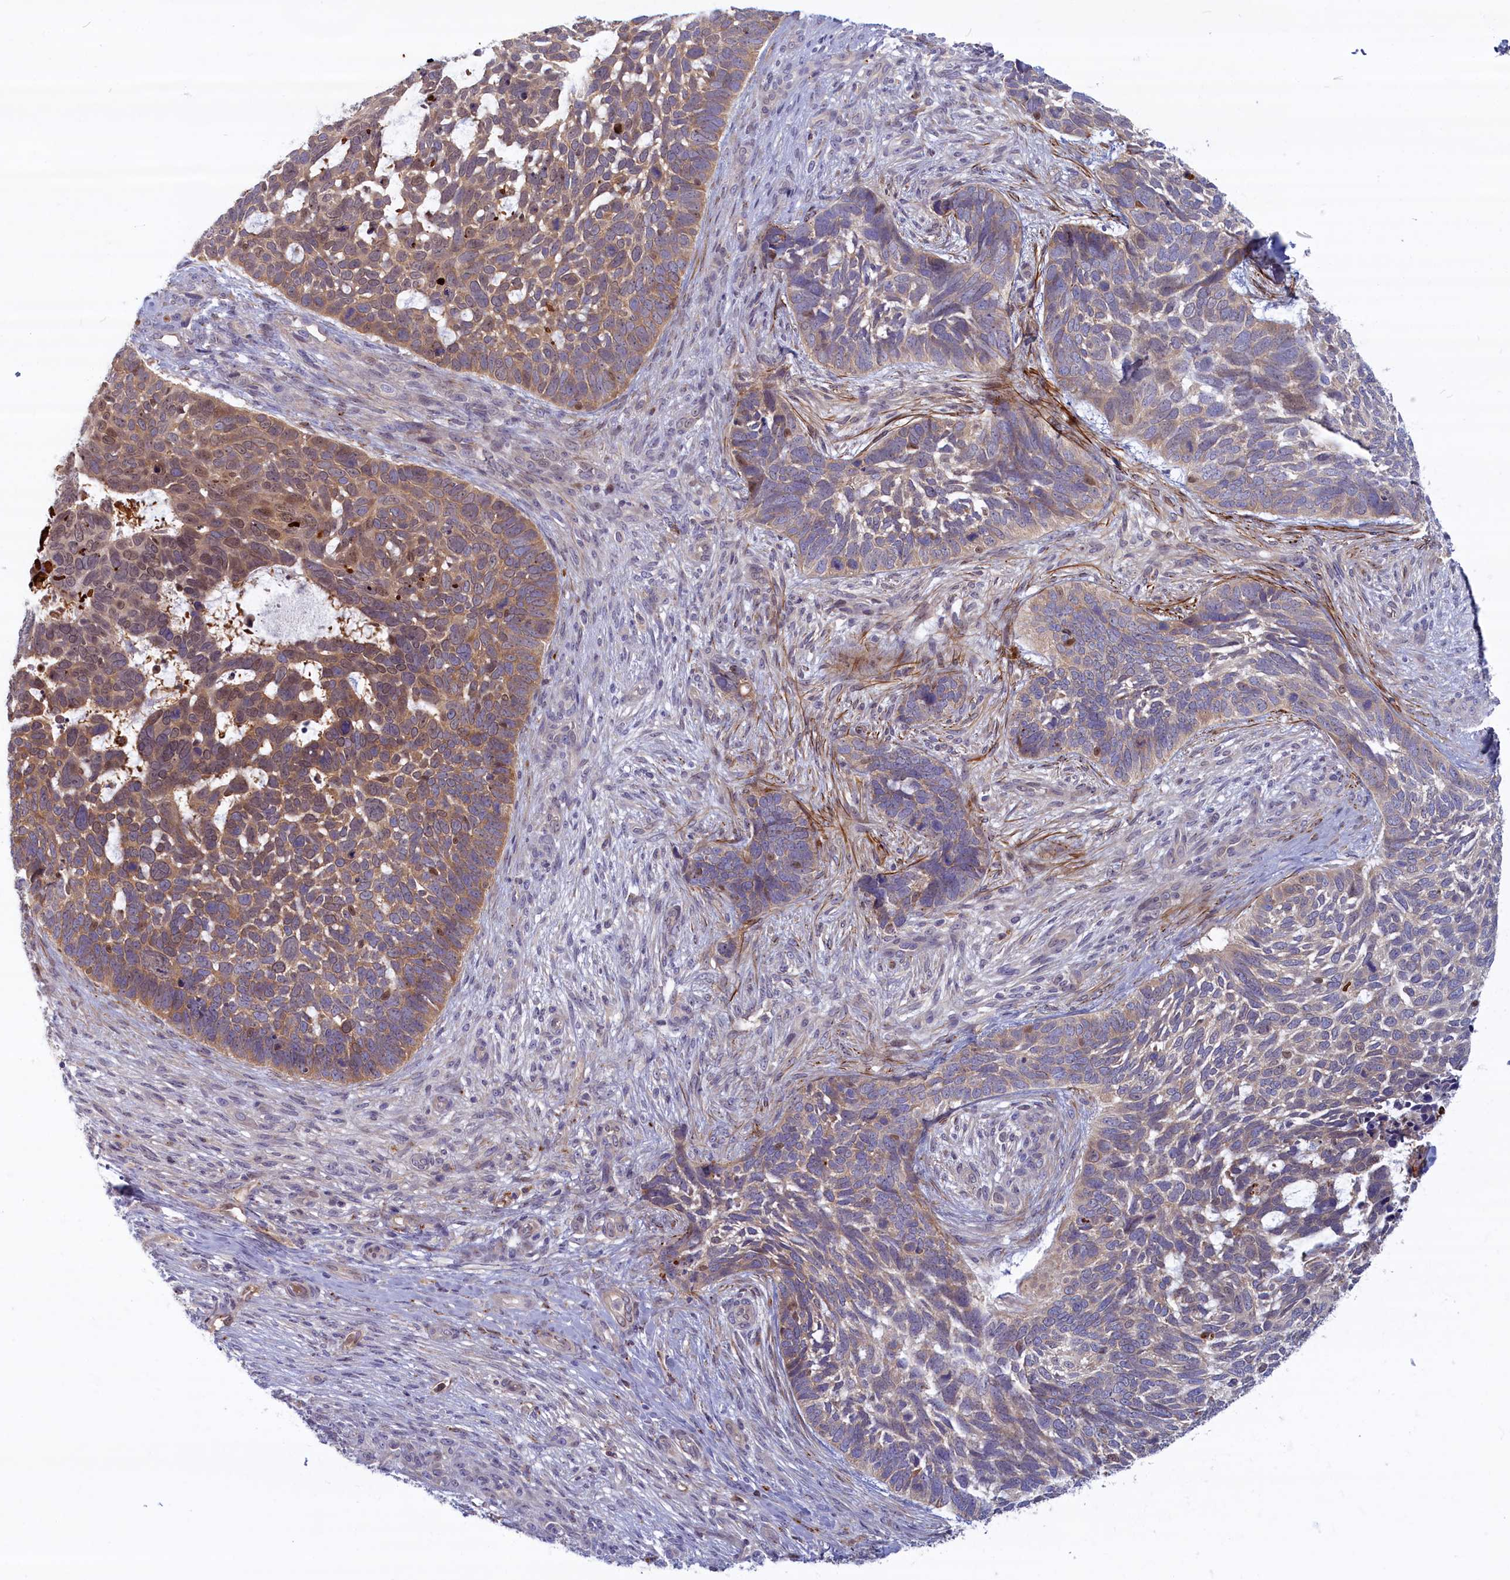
{"staining": {"intensity": "moderate", "quantity": "25%-75%", "location": "cytoplasmic/membranous"}, "tissue": "skin cancer", "cell_type": "Tumor cells", "image_type": "cancer", "snomed": [{"axis": "morphology", "description": "Basal cell carcinoma"}, {"axis": "topography", "description": "Skin"}], "caption": "Skin basal cell carcinoma tissue displays moderate cytoplasmic/membranous staining in about 25%-75% of tumor cells (DAB IHC with brightfield microscopy, high magnification).", "gene": "FCSK", "patient": {"sex": "male", "age": 88}}